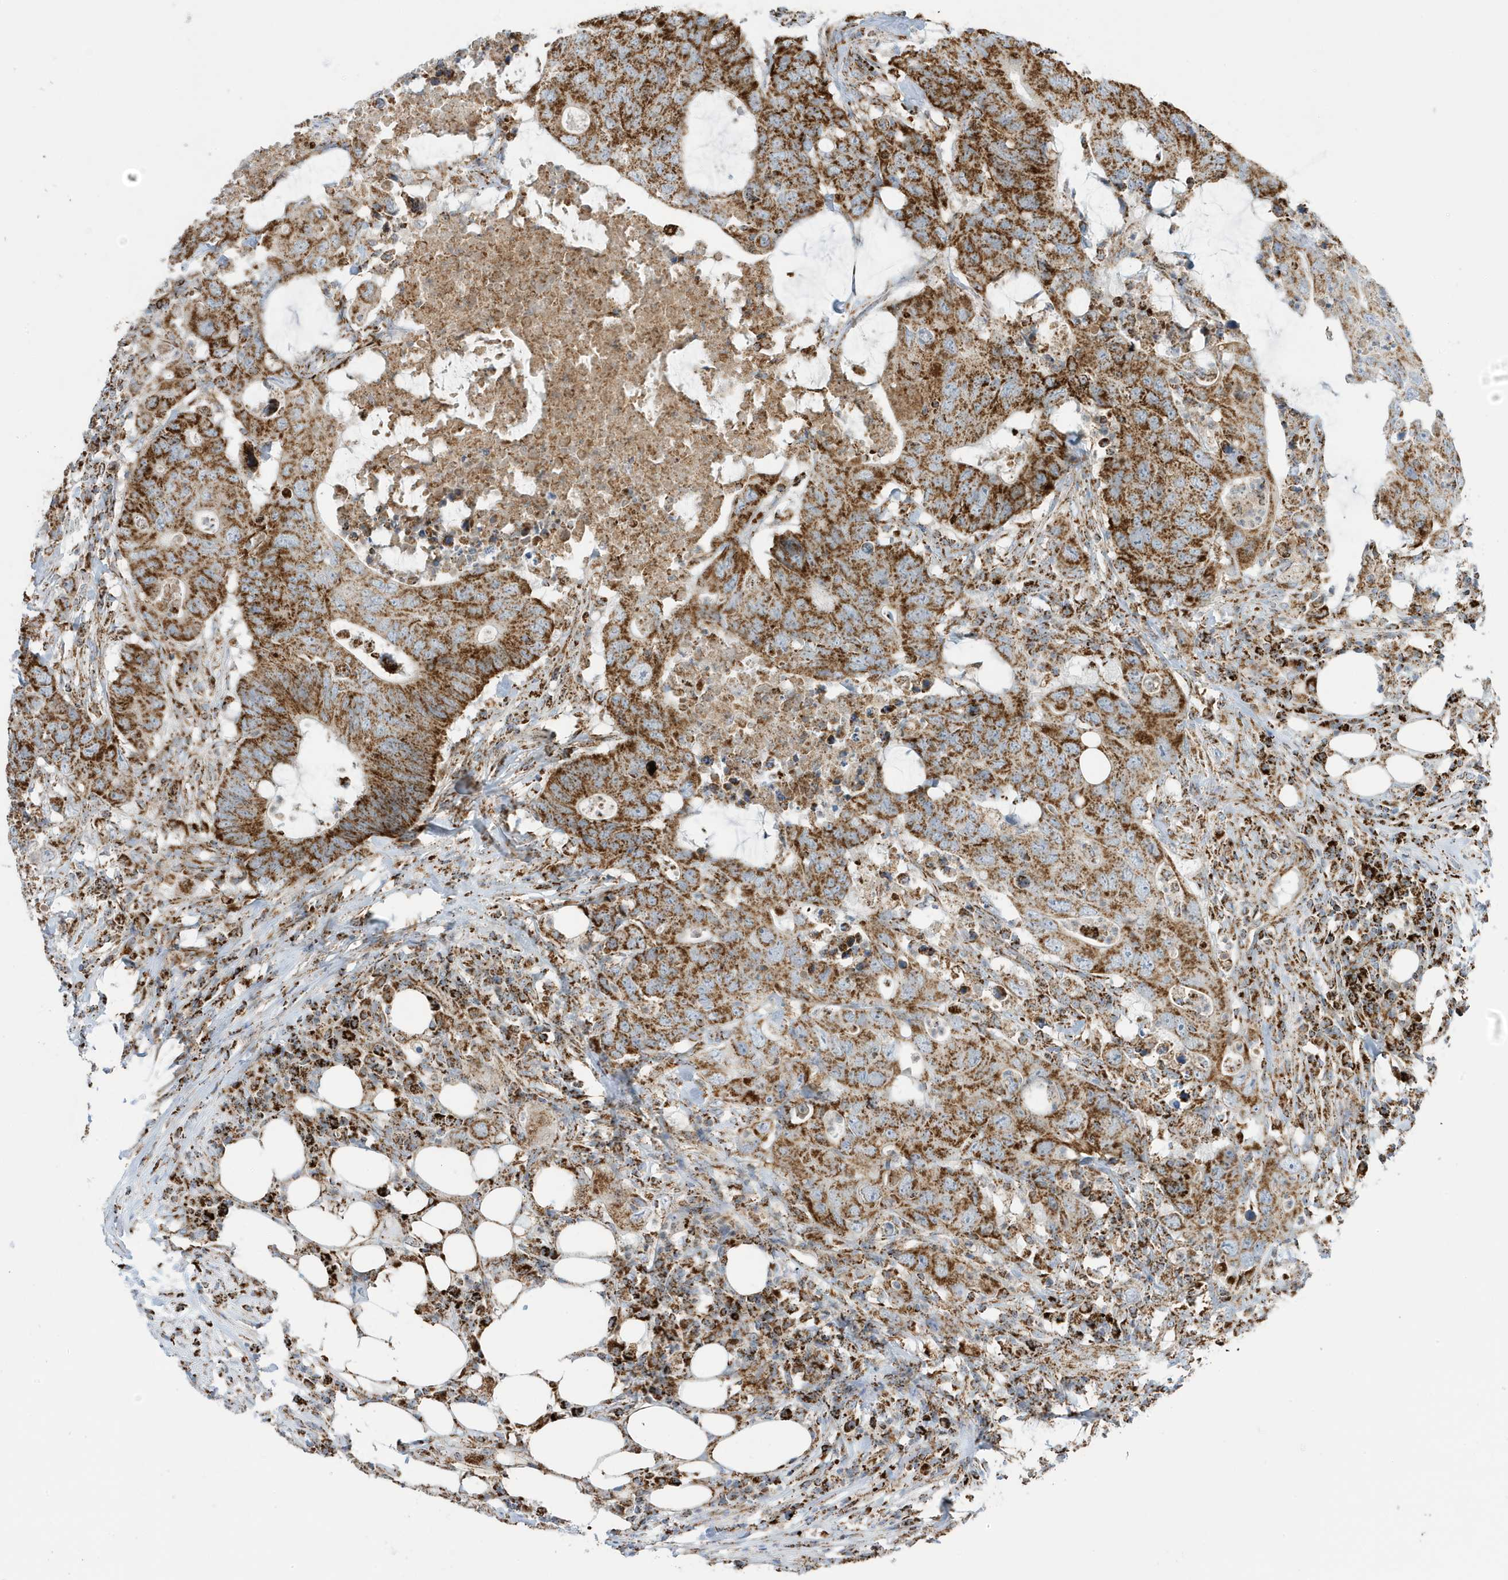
{"staining": {"intensity": "strong", "quantity": ">75%", "location": "cytoplasmic/membranous"}, "tissue": "colorectal cancer", "cell_type": "Tumor cells", "image_type": "cancer", "snomed": [{"axis": "morphology", "description": "Adenocarcinoma, NOS"}, {"axis": "topography", "description": "Colon"}], "caption": "Immunohistochemistry micrograph of colorectal cancer stained for a protein (brown), which exhibits high levels of strong cytoplasmic/membranous positivity in approximately >75% of tumor cells.", "gene": "ATP5ME", "patient": {"sex": "male", "age": 71}}